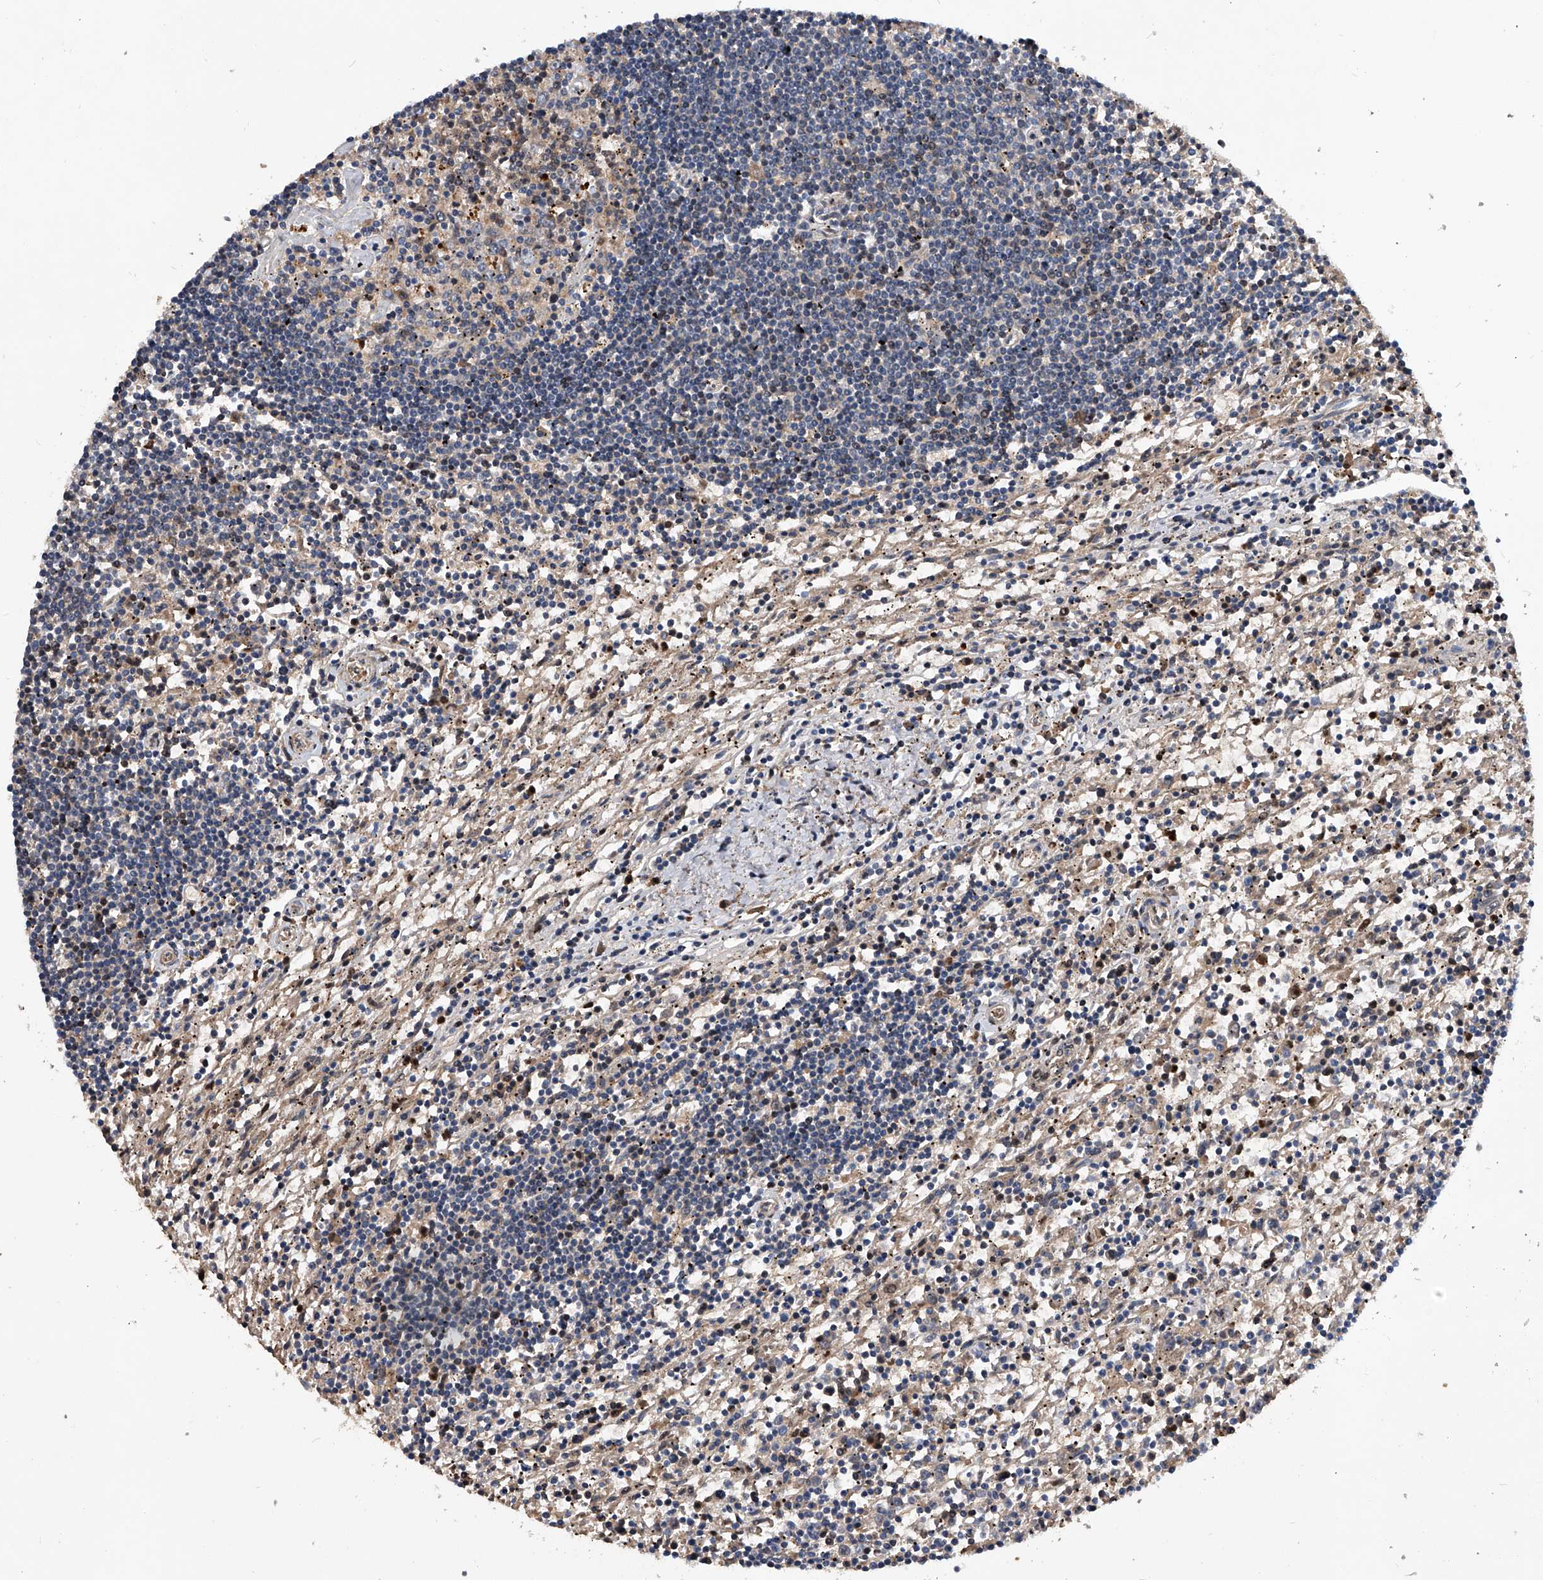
{"staining": {"intensity": "negative", "quantity": "none", "location": "none"}, "tissue": "lymphoma", "cell_type": "Tumor cells", "image_type": "cancer", "snomed": [{"axis": "morphology", "description": "Malignant lymphoma, non-Hodgkin's type, Low grade"}, {"axis": "topography", "description": "Spleen"}], "caption": "DAB immunohistochemical staining of lymphoma exhibits no significant positivity in tumor cells.", "gene": "ZNF30", "patient": {"sex": "male", "age": 76}}